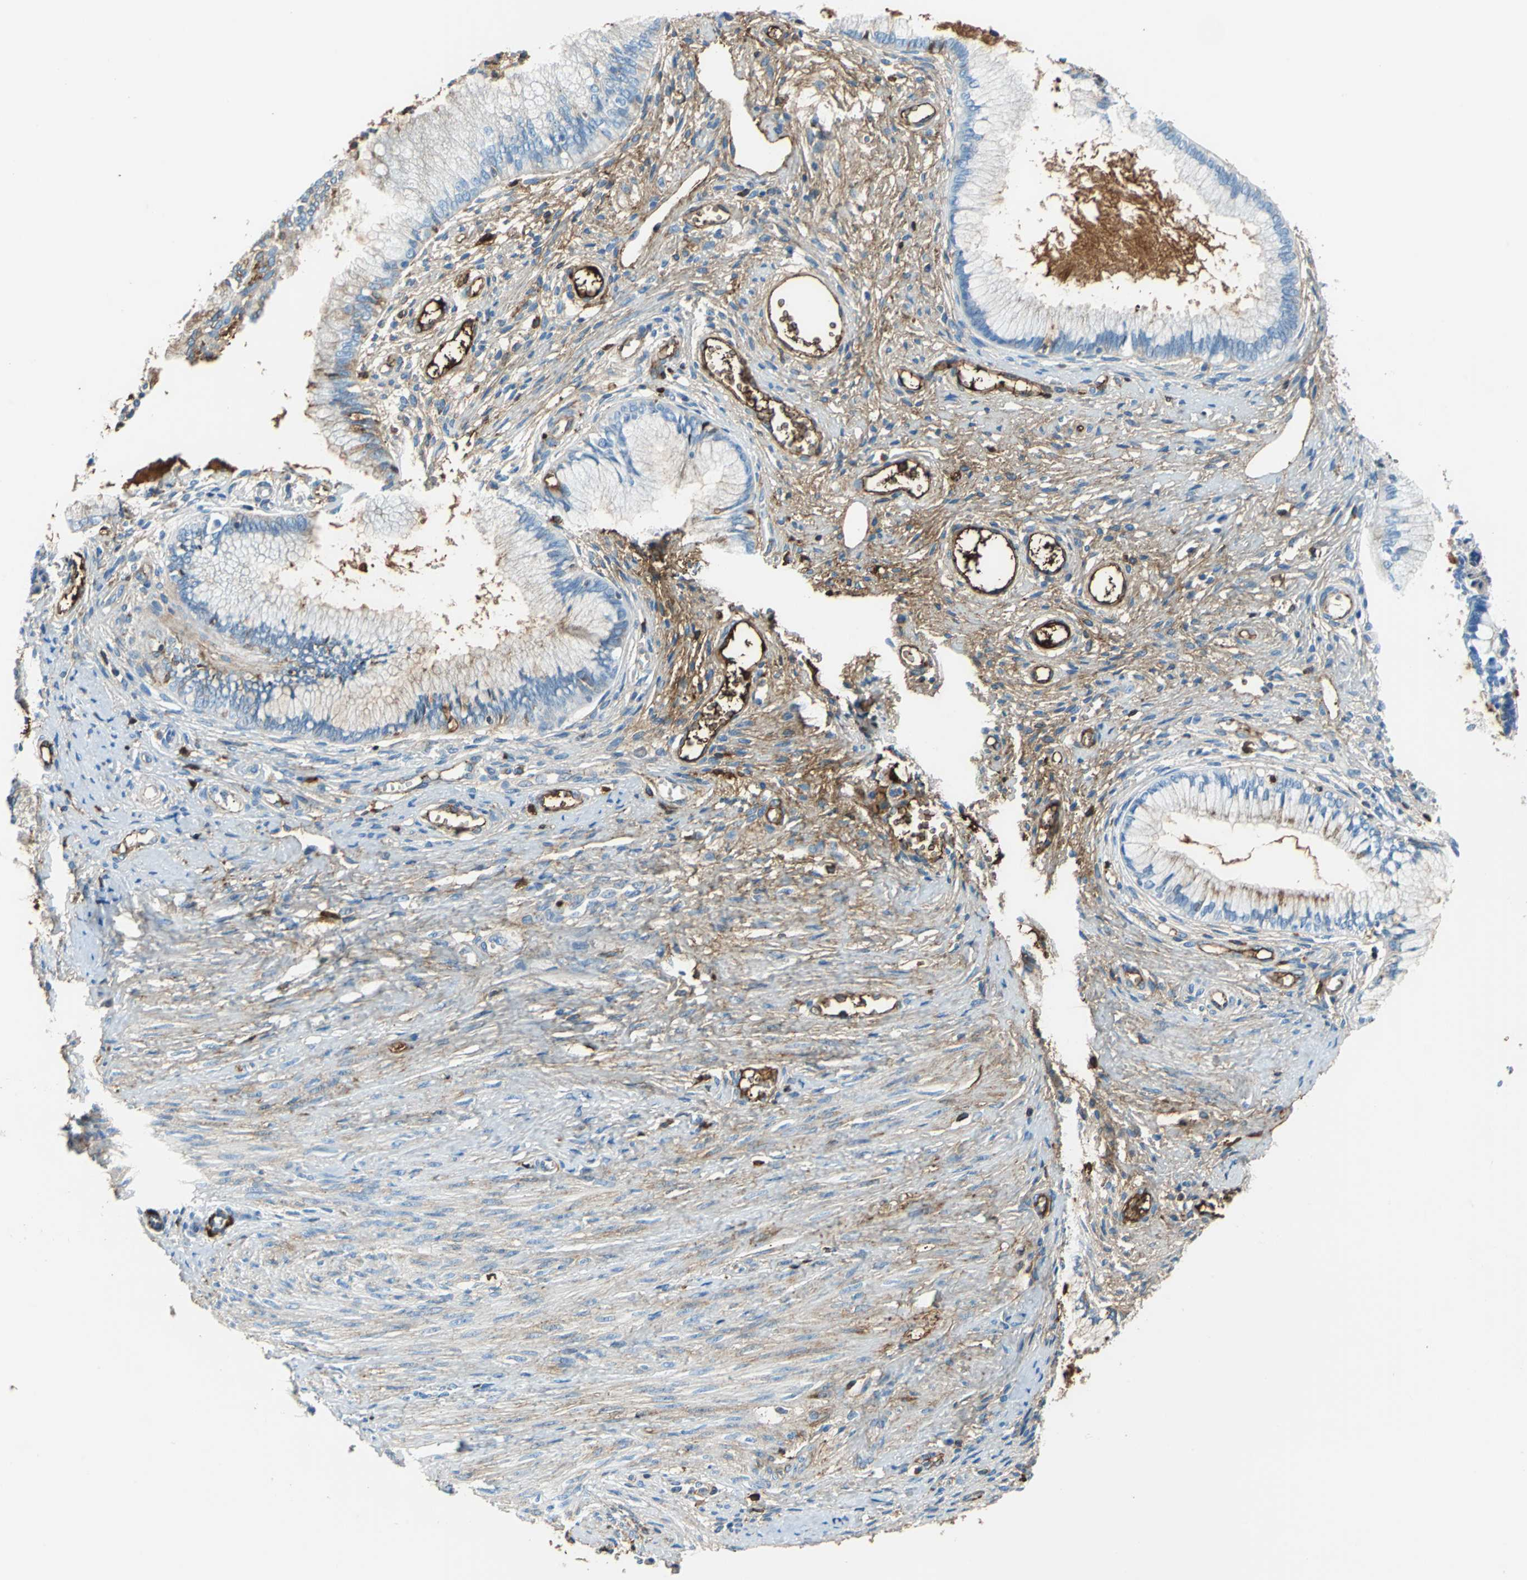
{"staining": {"intensity": "moderate", "quantity": "<25%", "location": "cytoplasmic/membranous"}, "tissue": "cervical cancer", "cell_type": "Tumor cells", "image_type": "cancer", "snomed": [{"axis": "morphology", "description": "Adenocarcinoma, NOS"}, {"axis": "topography", "description": "Cervix"}], "caption": "Cervical cancer tissue demonstrates moderate cytoplasmic/membranous expression in approximately <25% of tumor cells, visualized by immunohistochemistry.", "gene": "ALB", "patient": {"sex": "female", "age": 36}}